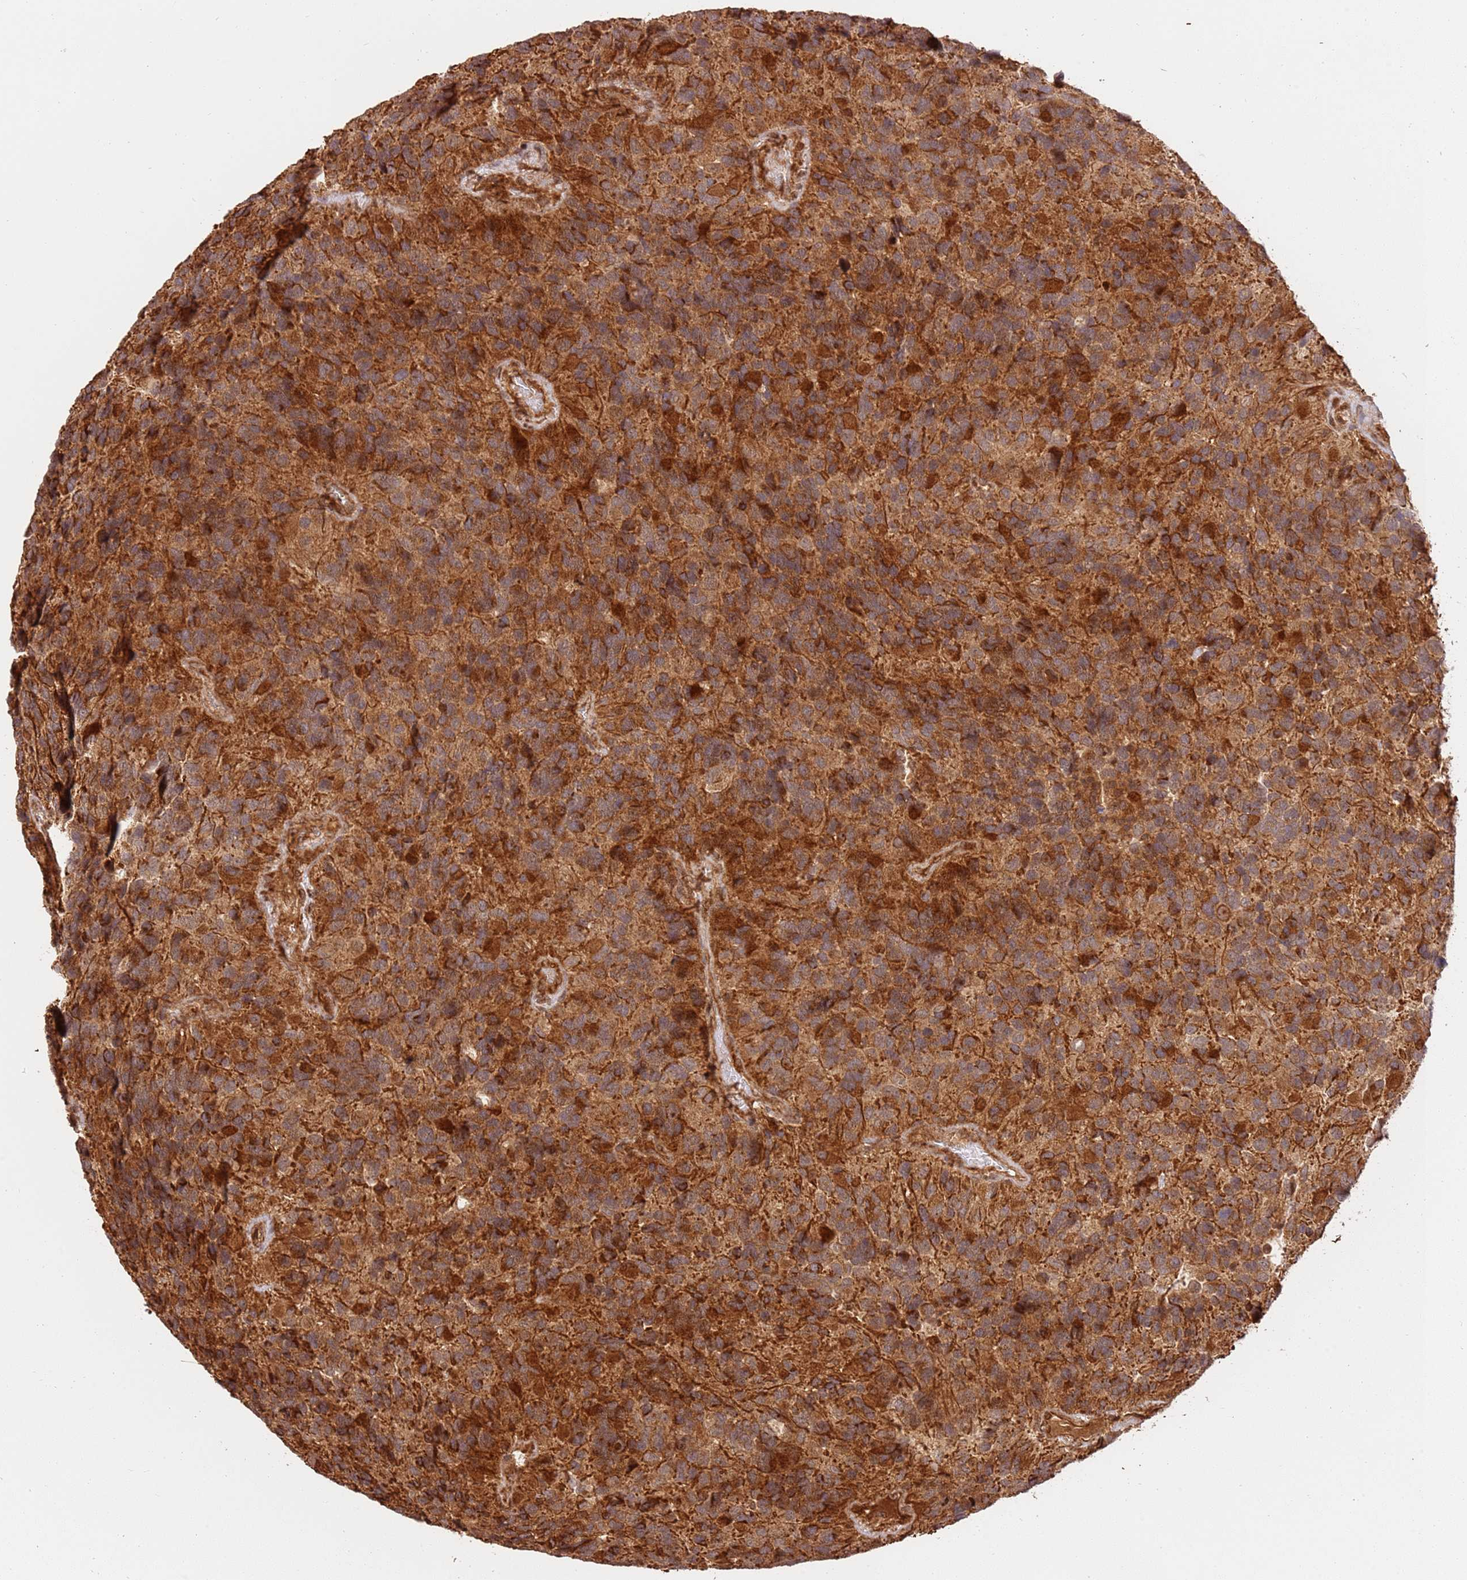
{"staining": {"intensity": "moderate", "quantity": ">75%", "location": "cytoplasmic/membranous"}, "tissue": "glioma", "cell_type": "Tumor cells", "image_type": "cancer", "snomed": [{"axis": "morphology", "description": "Glioma, malignant, High grade"}, {"axis": "topography", "description": "Brain"}], "caption": "Immunohistochemistry (IHC) staining of glioma, which shows medium levels of moderate cytoplasmic/membranous staining in approximately >75% of tumor cells indicating moderate cytoplasmic/membranous protein positivity. The staining was performed using DAB (3,3'-diaminobenzidine) (brown) for protein detection and nuclei were counterstained in hematoxylin (blue).", "gene": "KATNAL2", "patient": {"sex": "male", "age": 77}}